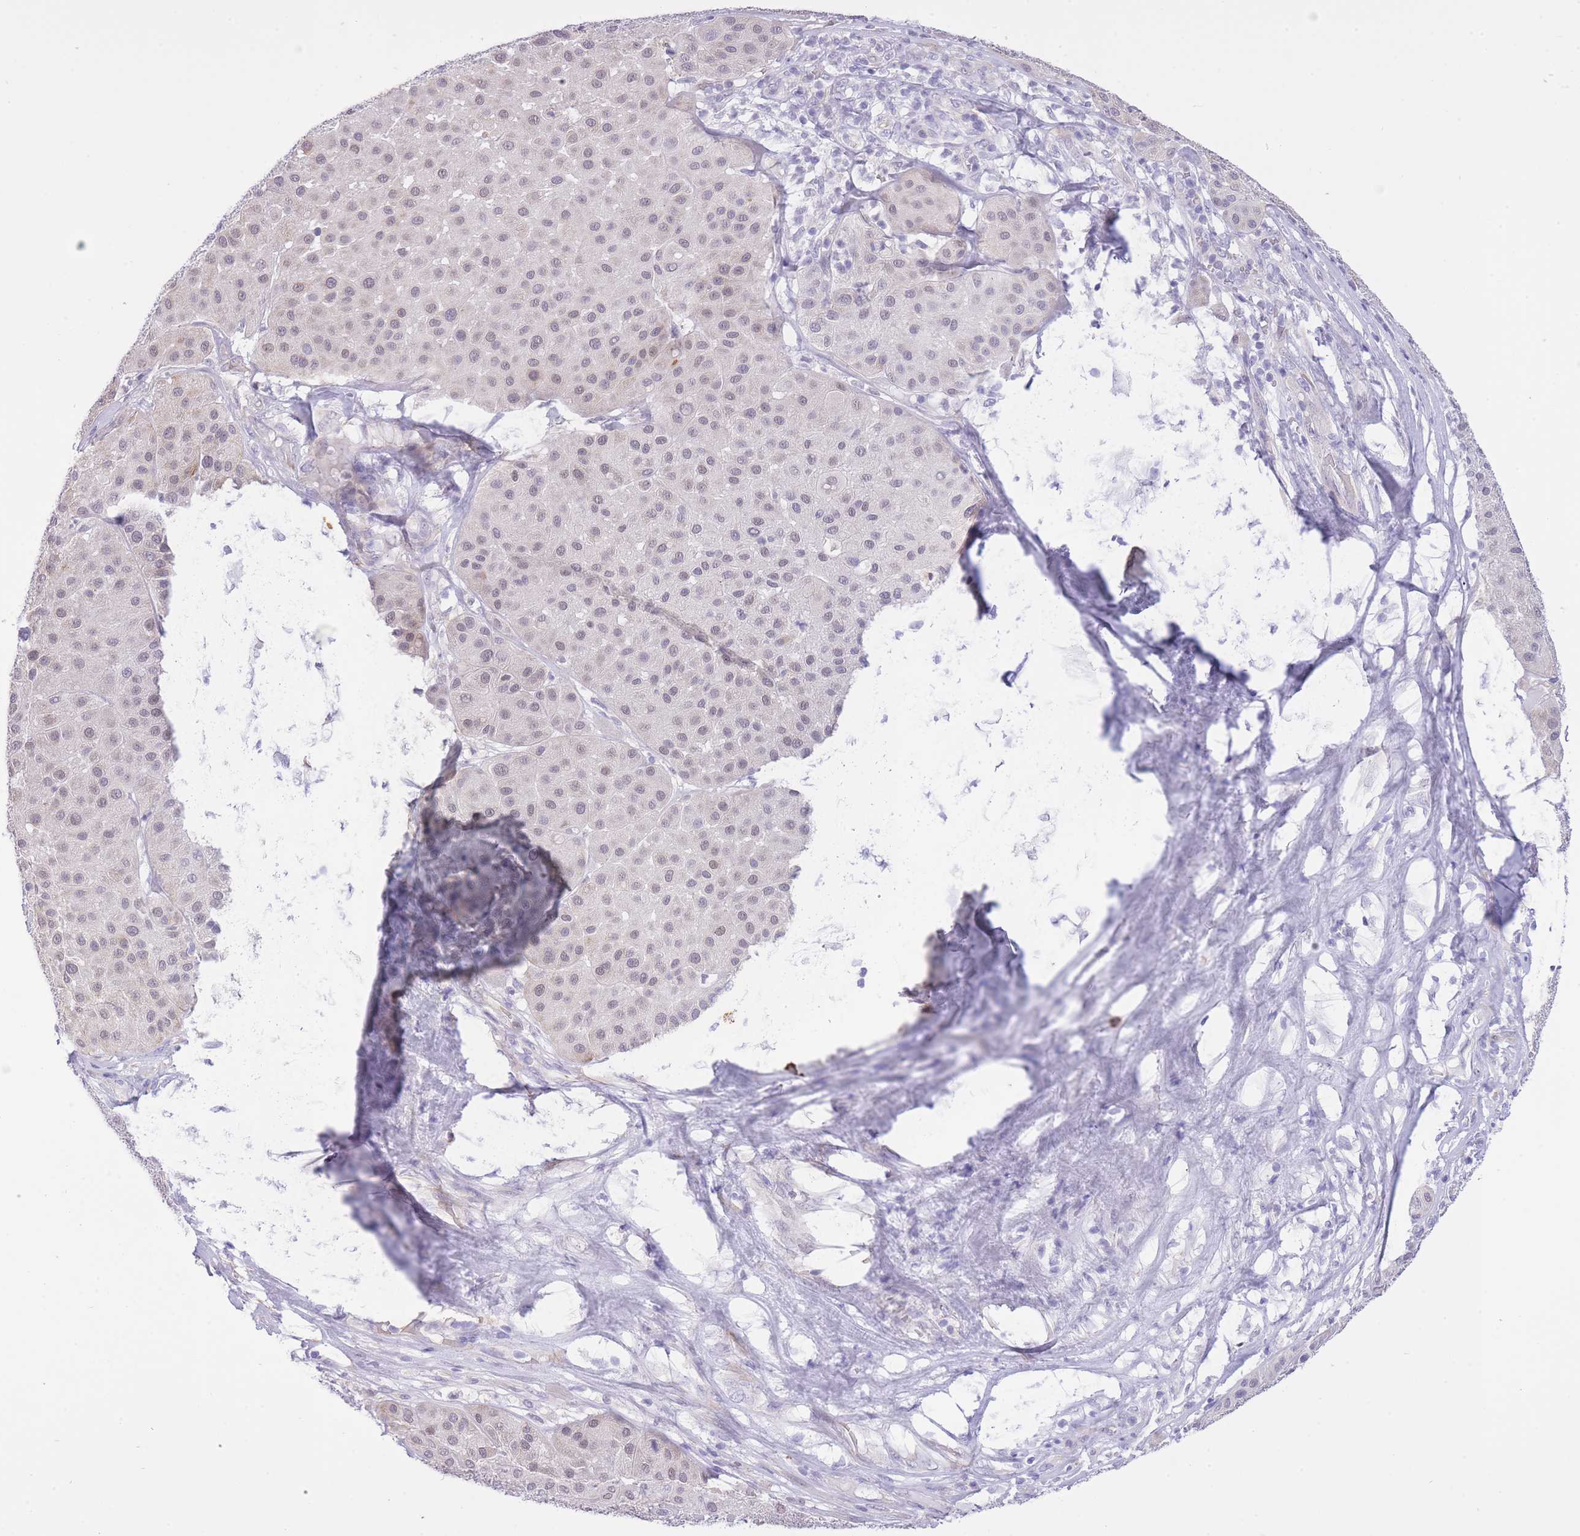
{"staining": {"intensity": "weak", "quantity": ">75%", "location": "nuclear"}, "tissue": "melanoma", "cell_type": "Tumor cells", "image_type": "cancer", "snomed": [{"axis": "morphology", "description": "Malignant melanoma, Metastatic site"}, {"axis": "topography", "description": "Smooth muscle"}], "caption": "Malignant melanoma (metastatic site) was stained to show a protein in brown. There is low levels of weak nuclear staining in about >75% of tumor cells. The staining is performed using DAB brown chromogen to label protein expression. The nuclei are counter-stained blue using hematoxylin.", "gene": "MEIOSIN", "patient": {"sex": "male", "age": 41}}